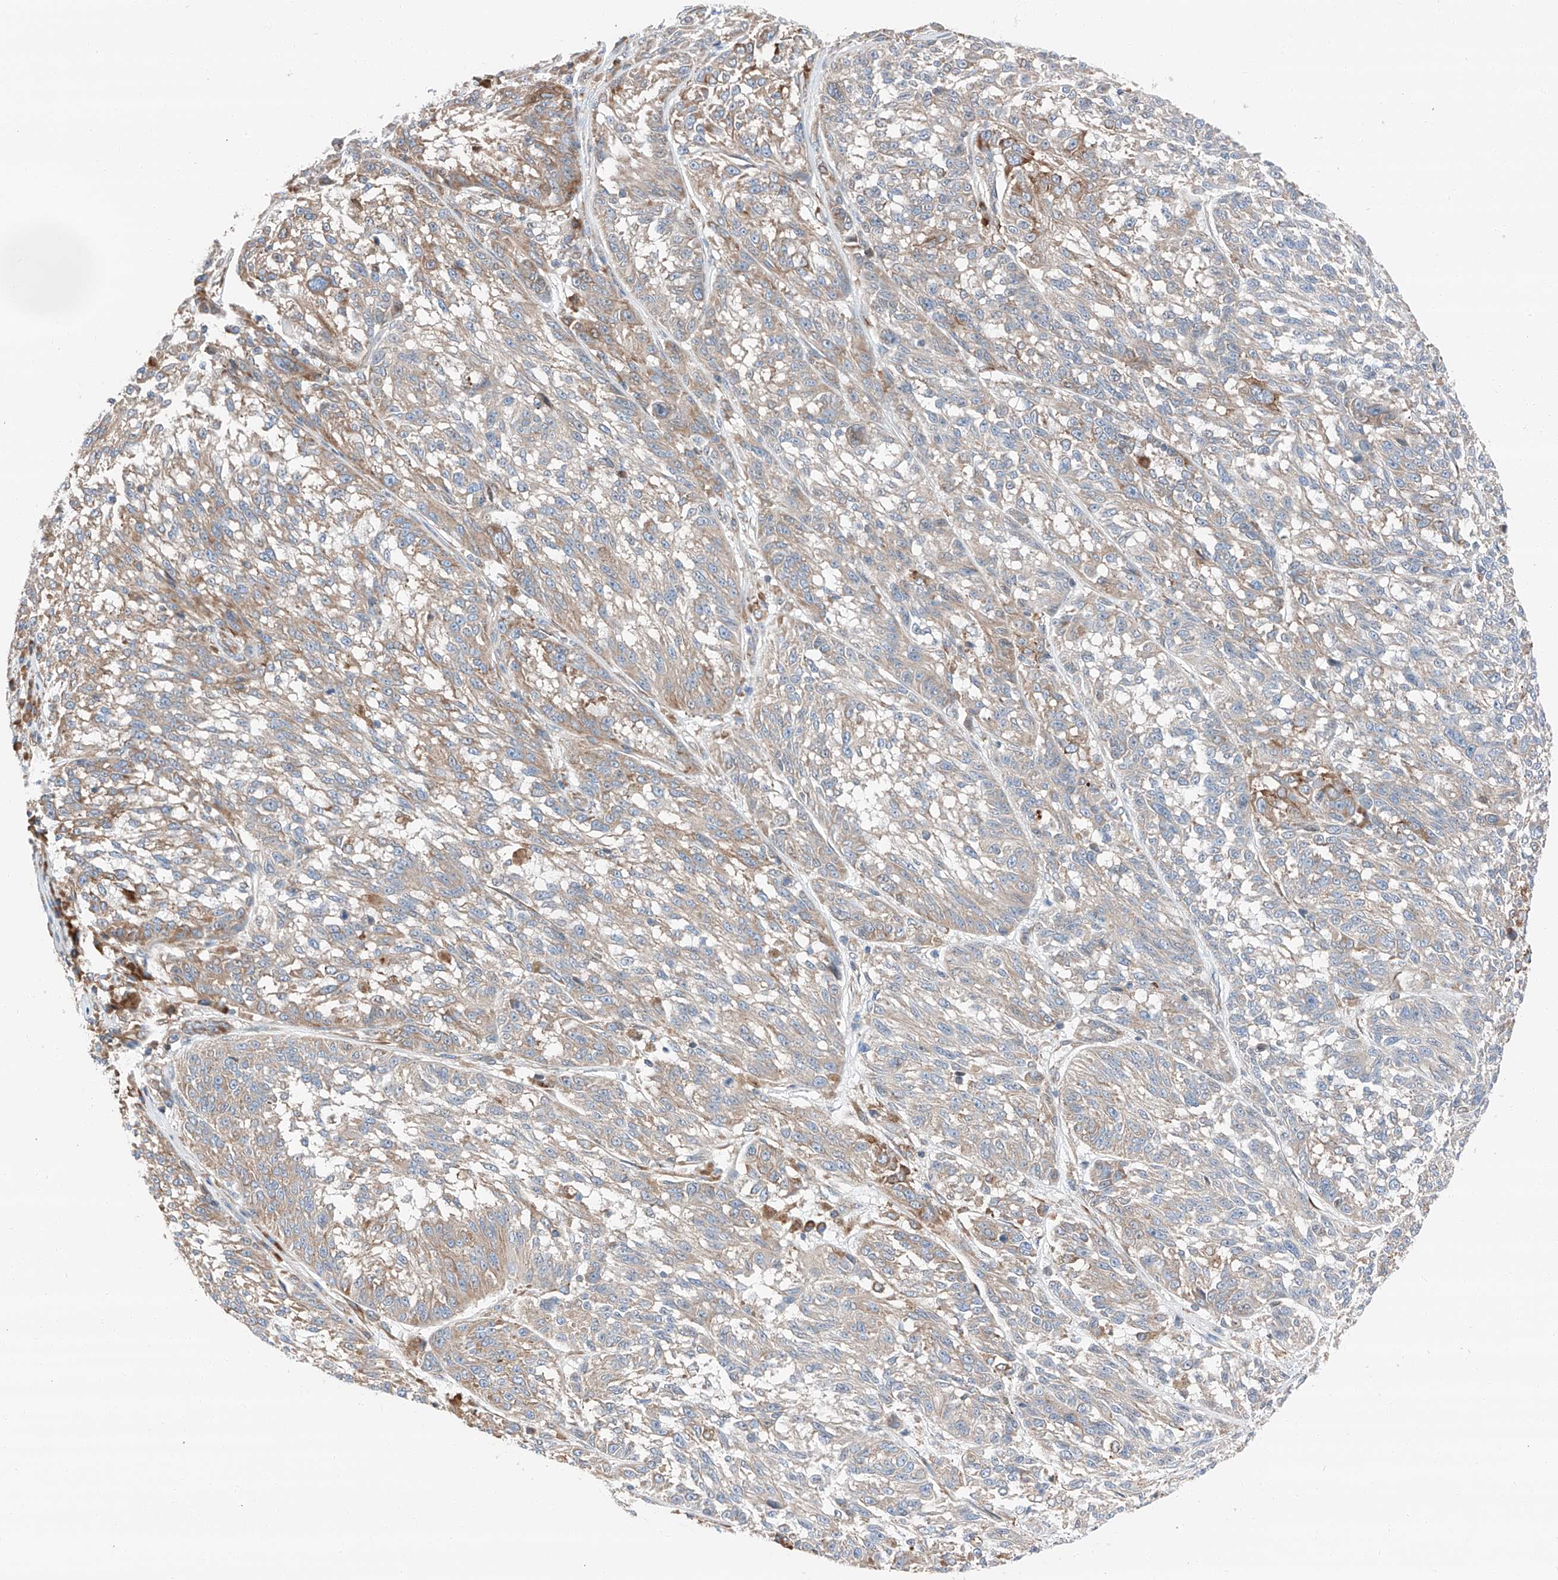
{"staining": {"intensity": "weak", "quantity": "<25%", "location": "cytoplasmic/membranous"}, "tissue": "melanoma", "cell_type": "Tumor cells", "image_type": "cancer", "snomed": [{"axis": "morphology", "description": "Malignant melanoma, NOS"}, {"axis": "topography", "description": "Skin"}], "caption": "The histopathology image shows no staining of tumor cells in malignant melanoma.", "gene": "ZC3H15", "patient": {"sex": "male", "age": 53}}